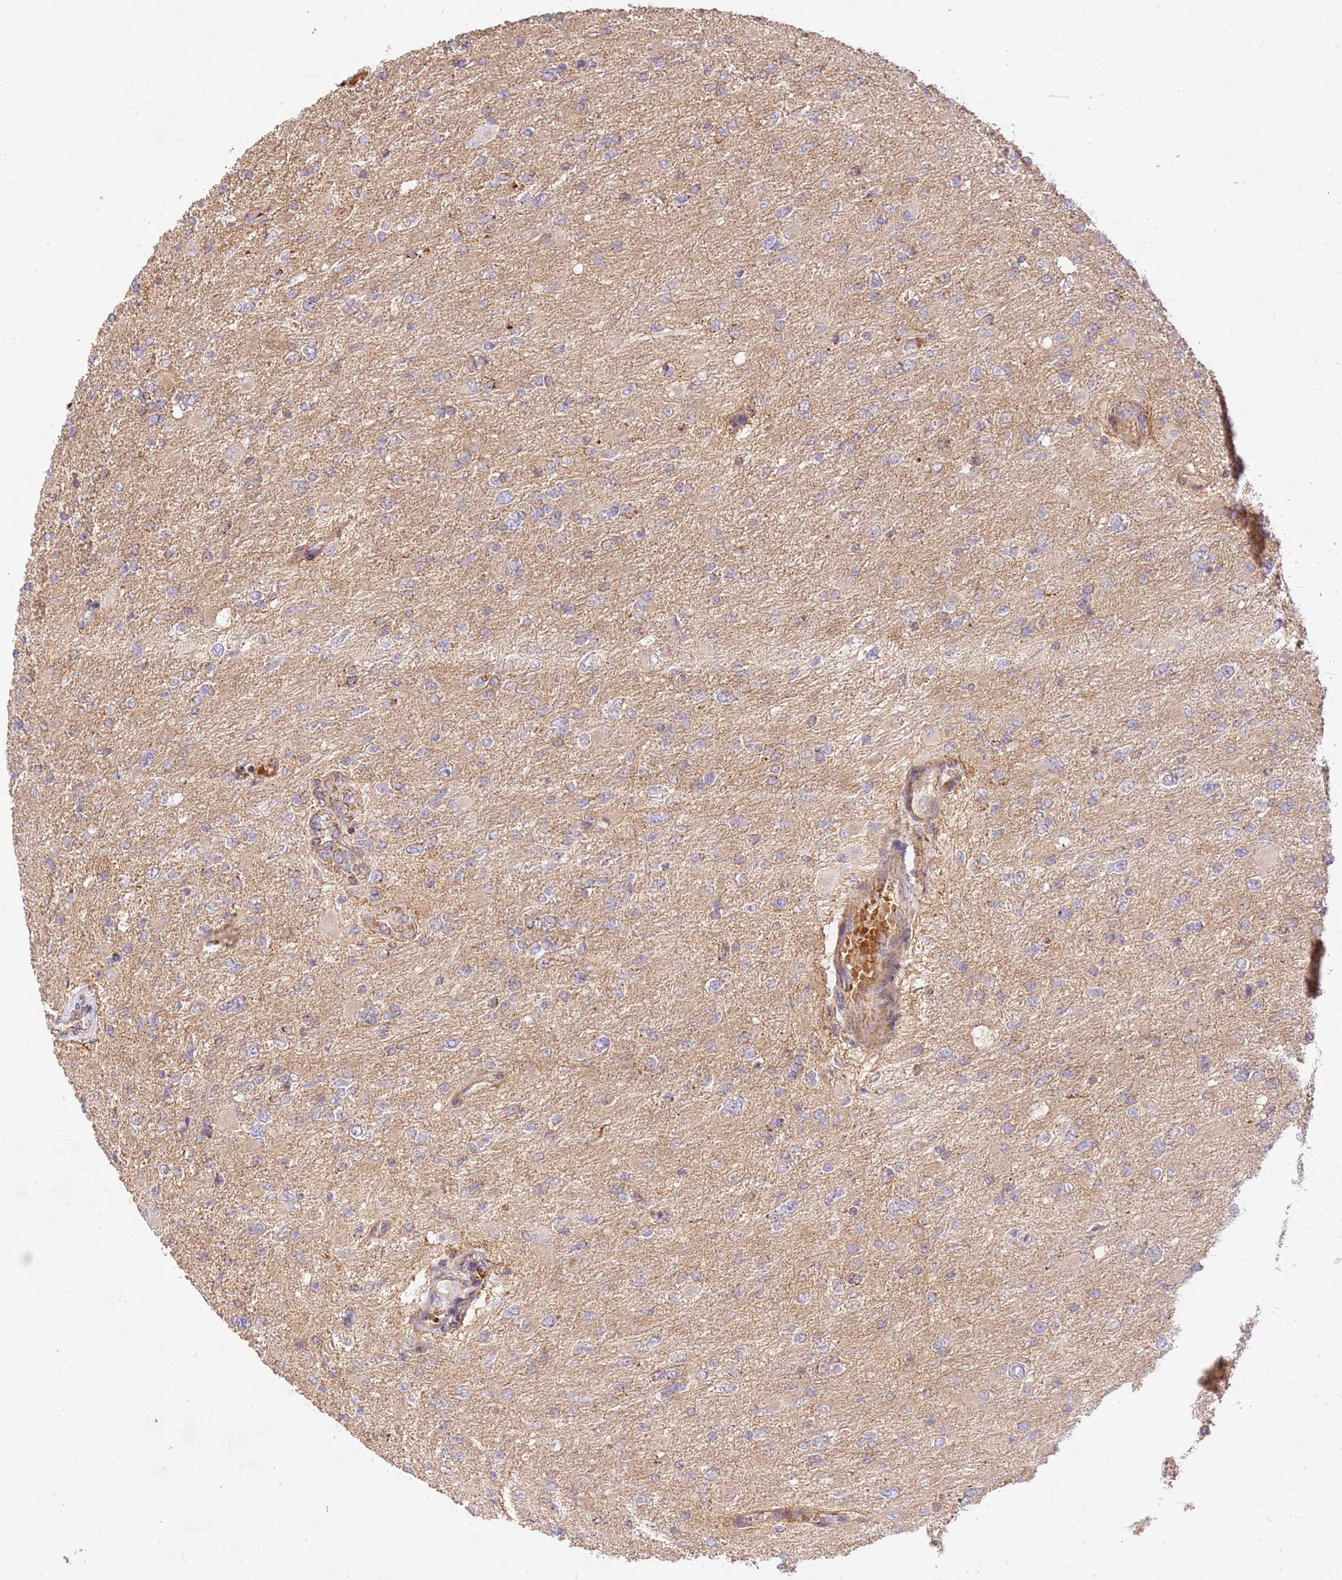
{"staining": {"intensity": "negative", "quantity": "none", "location": "none"}, "tissue": "glioma", "cell_type": "Tumor cells", "image_type": "cancer", "snomed": [{"axis": "morphology", "description": "Glioma, malignant, High grade"}, {"axis": "topography", "description": "Cerebral cortex"}], "caption": "Immunohistochemical staining of glioma exhibits no significant expression in tumor cells.", "gene": "SPATA2L", "patient": {"sex": "female", "age": 36}}